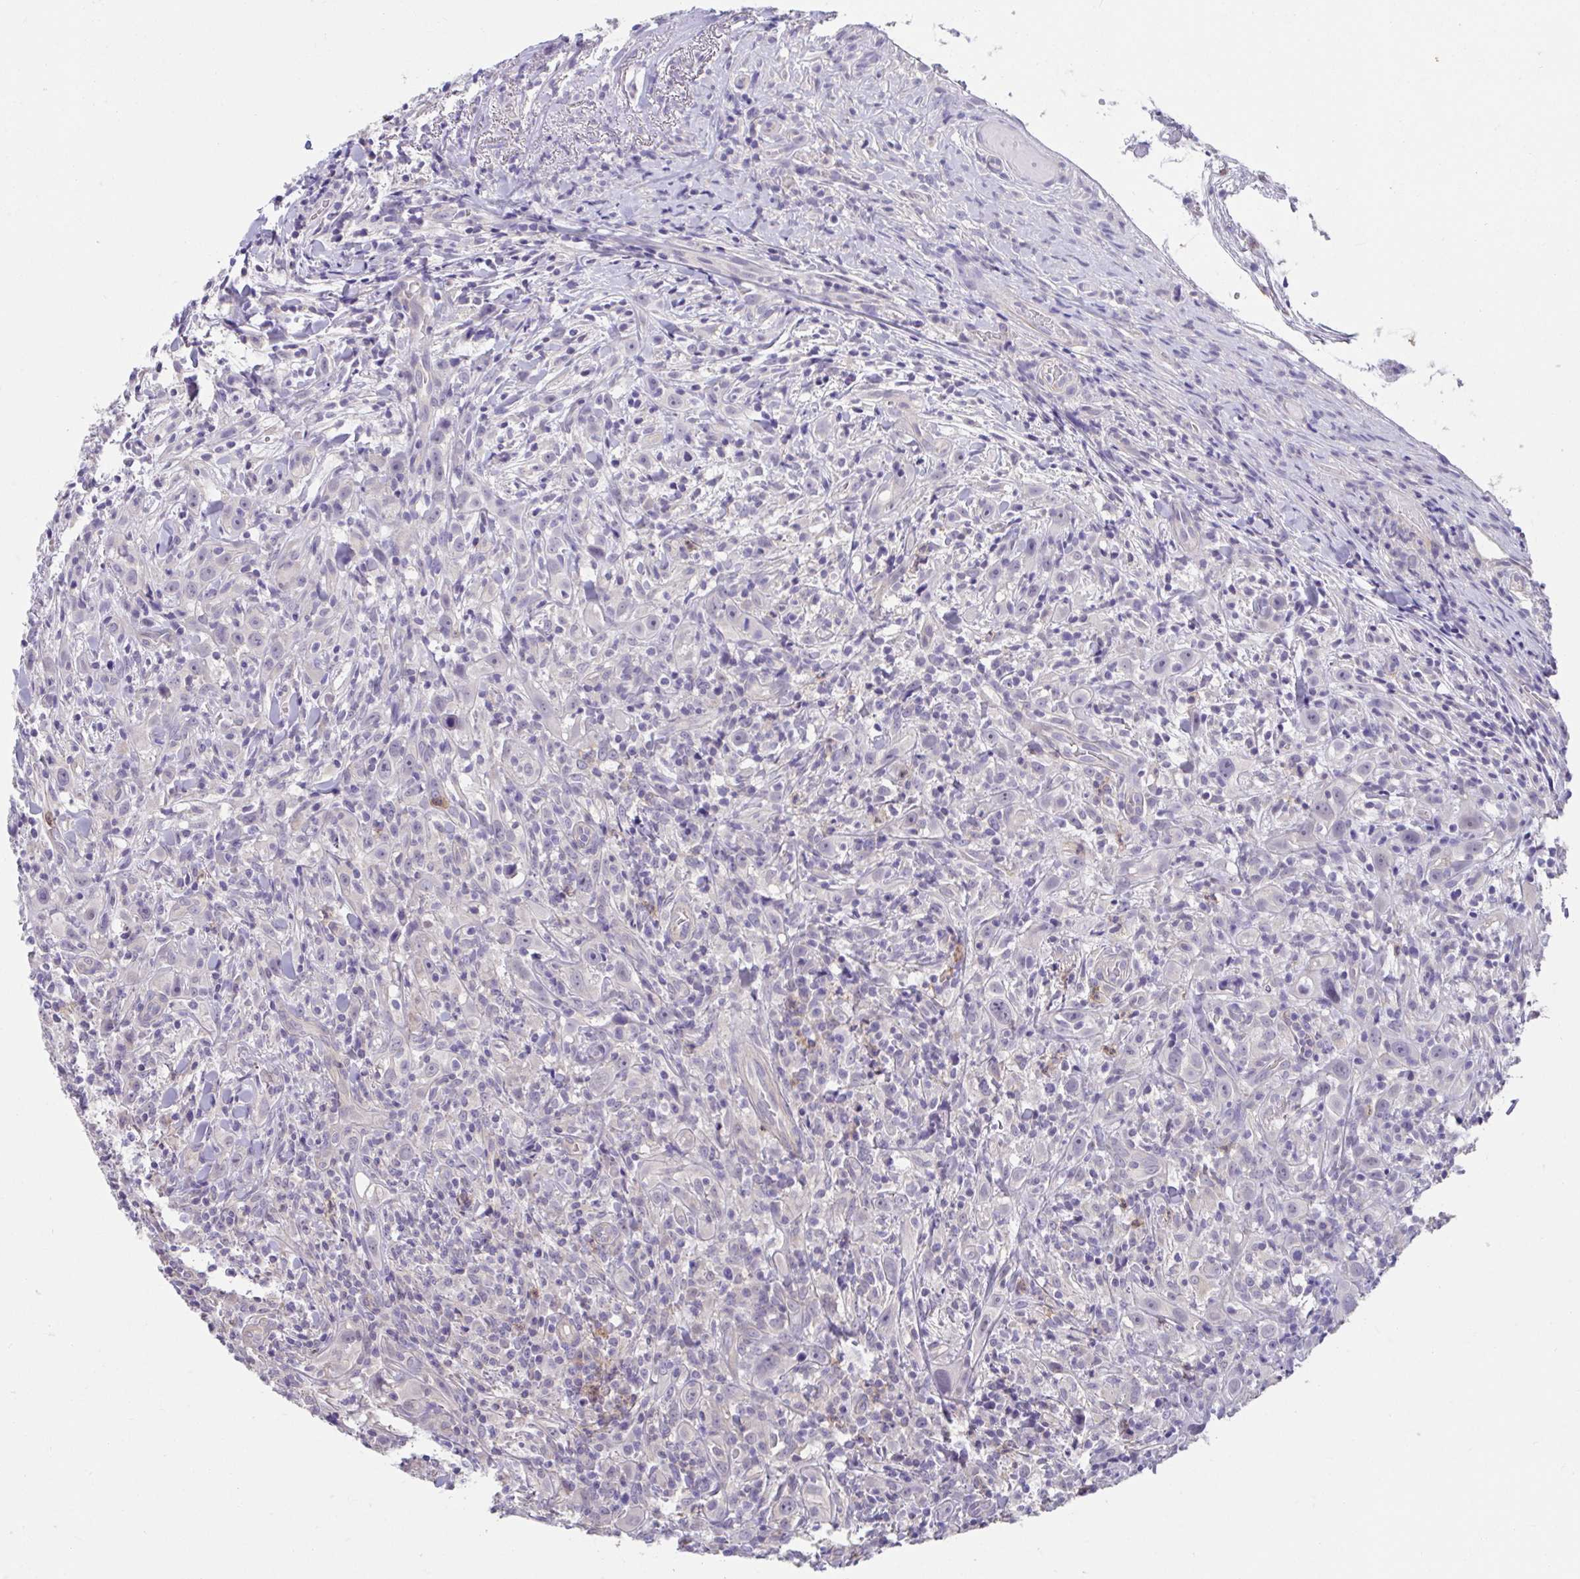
{"staining": {"intensity": "negative", "quantity": "none", "location": "none"}, "tissue": "head and neck cancer", "cell_type": "Tumor cells", "image_type": "cancer", "snomed": [{"axis": "morphology", "description": "Squamous cell carcinoma, NOS"}, {"axis": "topography", "description": "Head-Neck"}], "caption": "Immunohistochemistry of squamous cell carcinoma (head and neck) exhibits no expression in tumor cells.", "gene": "CXCR1", "patient": {"sex": "female", "age": 95}}